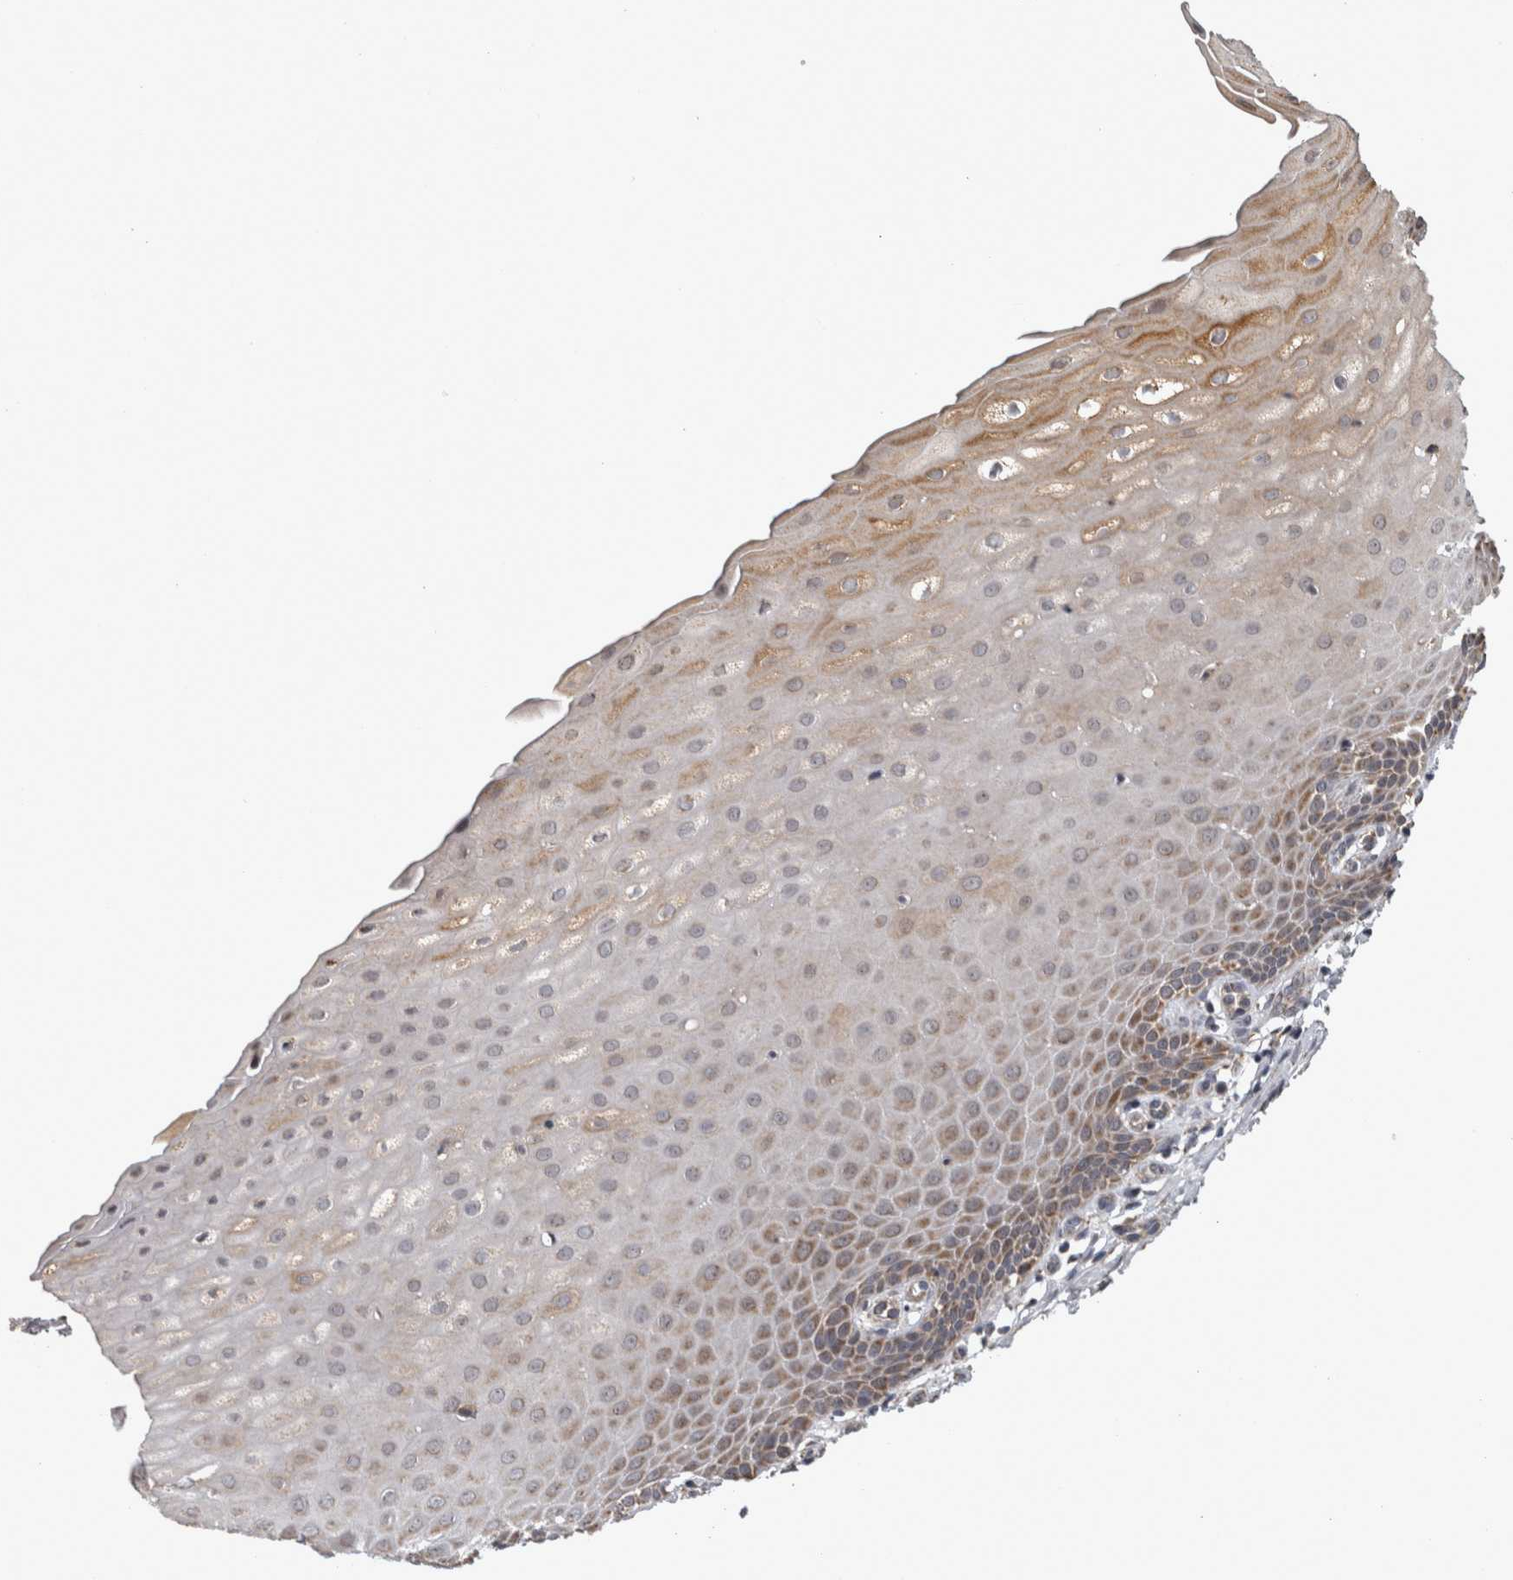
{"staining": {"intensity": "moderate", "quantity": "25%-75%", "location": "cytoplasmic/membranous"}, "tissue": "cervix", "cell_type": "Glandular cells", "image_type": "normal", "snomed": [{"axis": "morphology", "description": "Normal tissue, NOS"}, {"axis": "topography", "description": "Cervix"}], "caption": "Protein expression analysis of normal cervix demonstrates moderate cytoplasmic/membranous staining in approximately 25%-75% of glandular cells. (DAB = brown stain, brightfield microscopy at high magnification).", "gene": "DBT", "patient": {"sex": "female", "age": 55}}